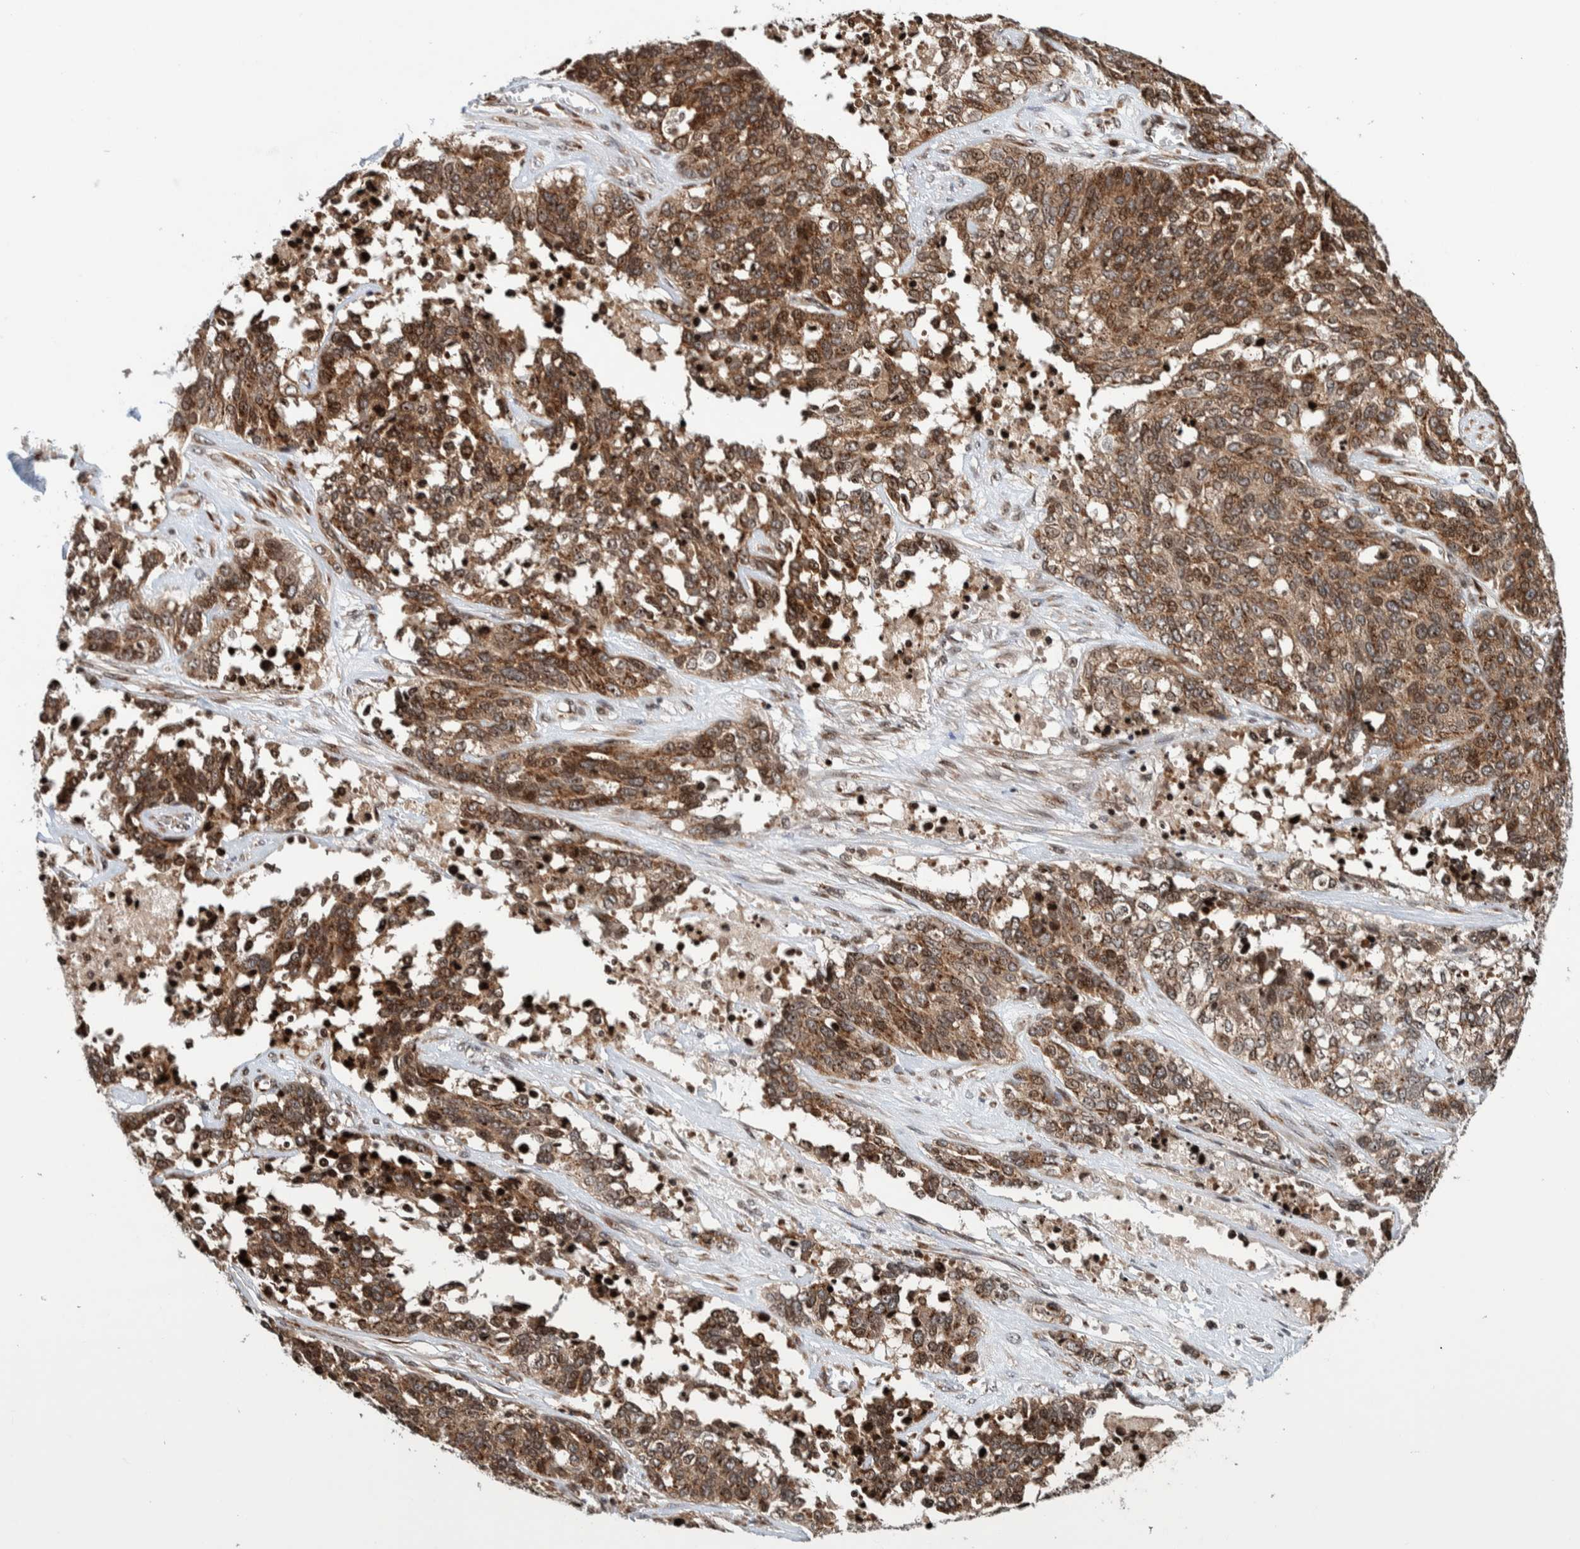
{"staining": {"intensity": "moderate", "quantity": ">75%", "location": "cytoplasmic/membranous,nuclear"}, "tissue": "ovarian cancer", "cell_type": "Tumor cells", "image_type": "cancer", "snomed": [{"axis": "morphology", "description": "Cystadenocarcinoma, serous, NOS"}, {"axis": "topography", "description": "Ovary"}], "caption": "Moderate cytoplasmic/membranous and nuclear protein positivity is appreciated in about >75% of tumor cells in serous cystadenocarcinoma (ovarian).", "gene": "CCDC182", "patient": {"sex": "female", "age": 44}}